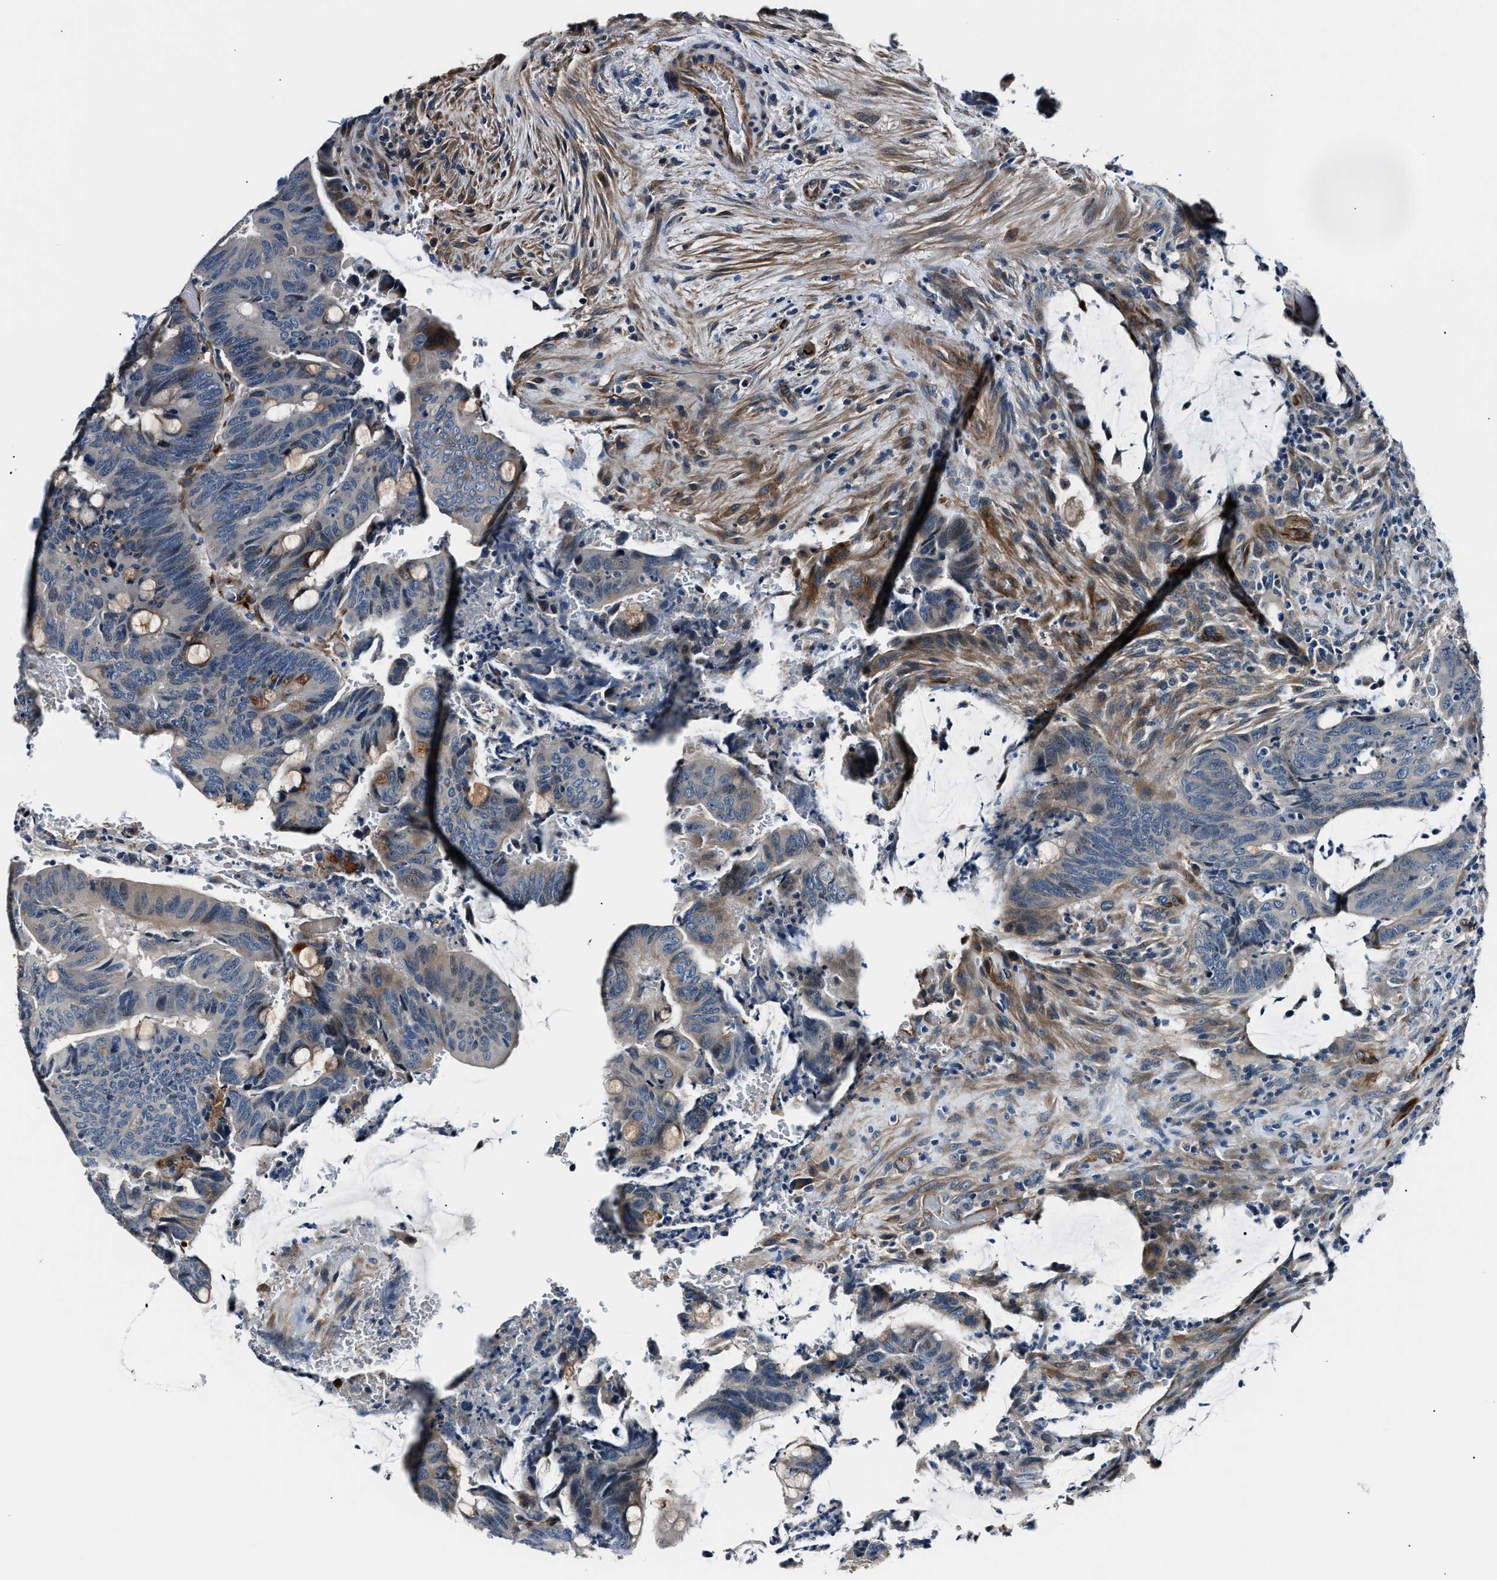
{"staining": {"intensity": "weak", "quantity": "<25%", "location": "cytoplasmic/membranous"}, "tissue": "colorectal cancer", "cell_type": "Tumor cells", "image_type": "cancer", "snomed": [{"axis": "morphology", "description": "Normal tissue, NOS"}, {"axis": "morphology", "description": "Adenocarcinoma, NOS"}, {"axis": "topography", "description": "Rectum"}, {"axis": "topography", "description": "Peripheral nerve tissue"}], "caption": "An IHC histopathology image of colorectal cancer is shown. There is no staining in tumor cells of colorectal cancer. Brightfield microscopy of immunohistochemistry stained with DAB (3,3'-diaminobenzidine) (brown) and hematoxylin (blue), captured at high magnification.", "gene": "MPDZ", "patient": {"sex": "male", "age": 92}}